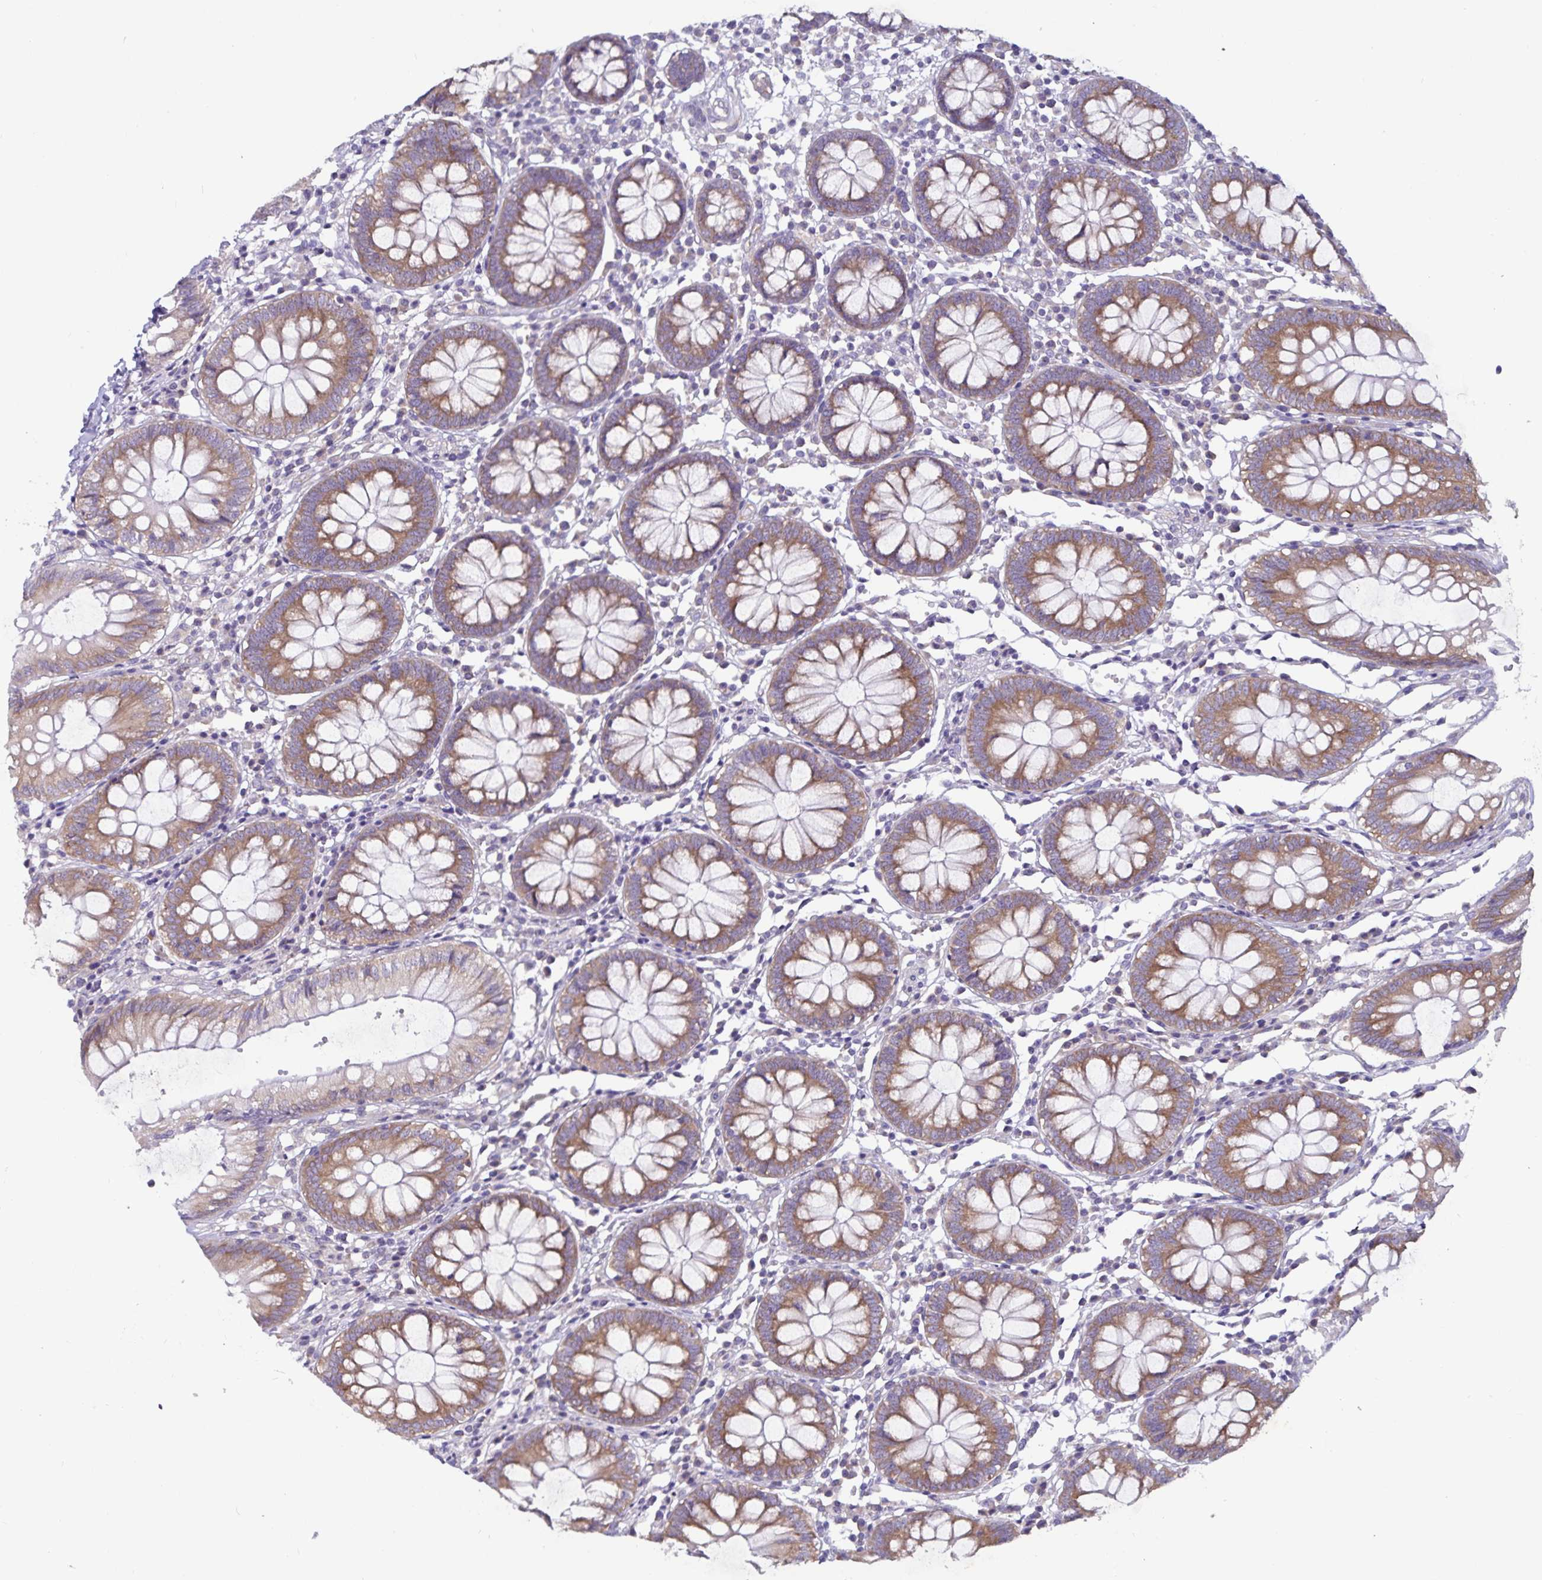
{"staining": {"intensity": "negative", "quantity": "none", "location": "none"}, "tissue": "colon", "cell_type": "Endothelial cells", "image_type": "normal", "snomed": [{"axis": "morphology", "description": "Normal tissue, NOS"}, {"axis": "morphology", "description": "Adenocarcinoma, NOS"}, {"axis": "topography", "description": "Colon"}], "caption": "A micrograph of colon stained for a protein shows no brown staining in endothelial cells.", "gene": "FAM120A", "patient": {"sex": "male", "age": 83}}